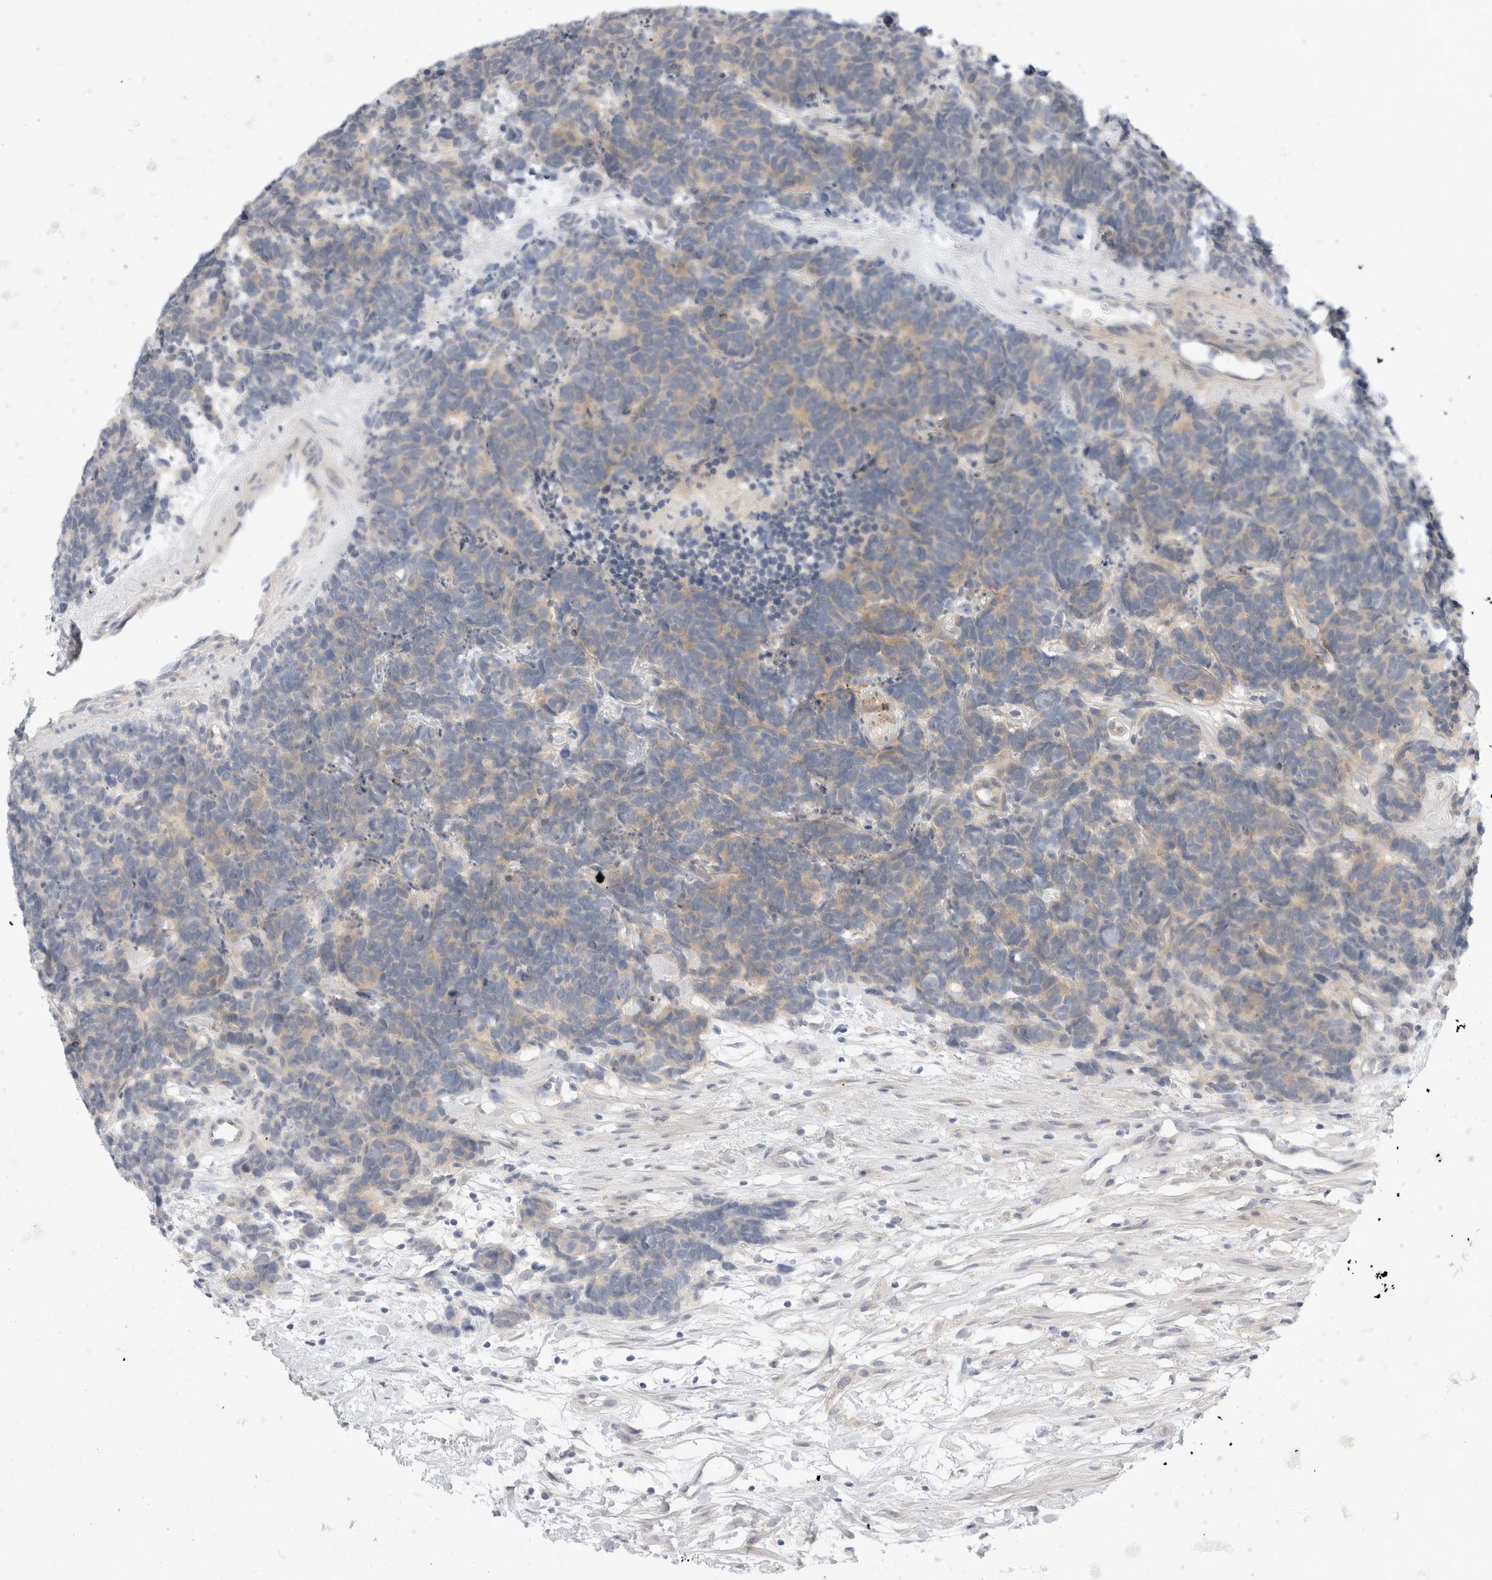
{"staining": {"intensity": "negative", "quantity": "none", "location": "none"}, "tissue": "carcinoid", "cell_type": "Tumor cells", "image_type": "cancer", "snomed": [{"axis": "morphology", "description": "Carcinoma, NOS"}, {"axis": "morphology", "description": "Carcinoid, malignant, NOS"}, {"axis": "topography", "description": "Urinary bladder"}], "caption": "This is a micrograph of immunohistochemistry (IHC) staining of carcinoid, which shows no positivity in tumor cells. Brightfield microscopy of immunohistochemistry (IHC) stained with DAB (brown) and hematoxylin (blue), captured at high magnification.", "gene": "TOM1L2", "patient": {"sex": "male", "age": 57}}